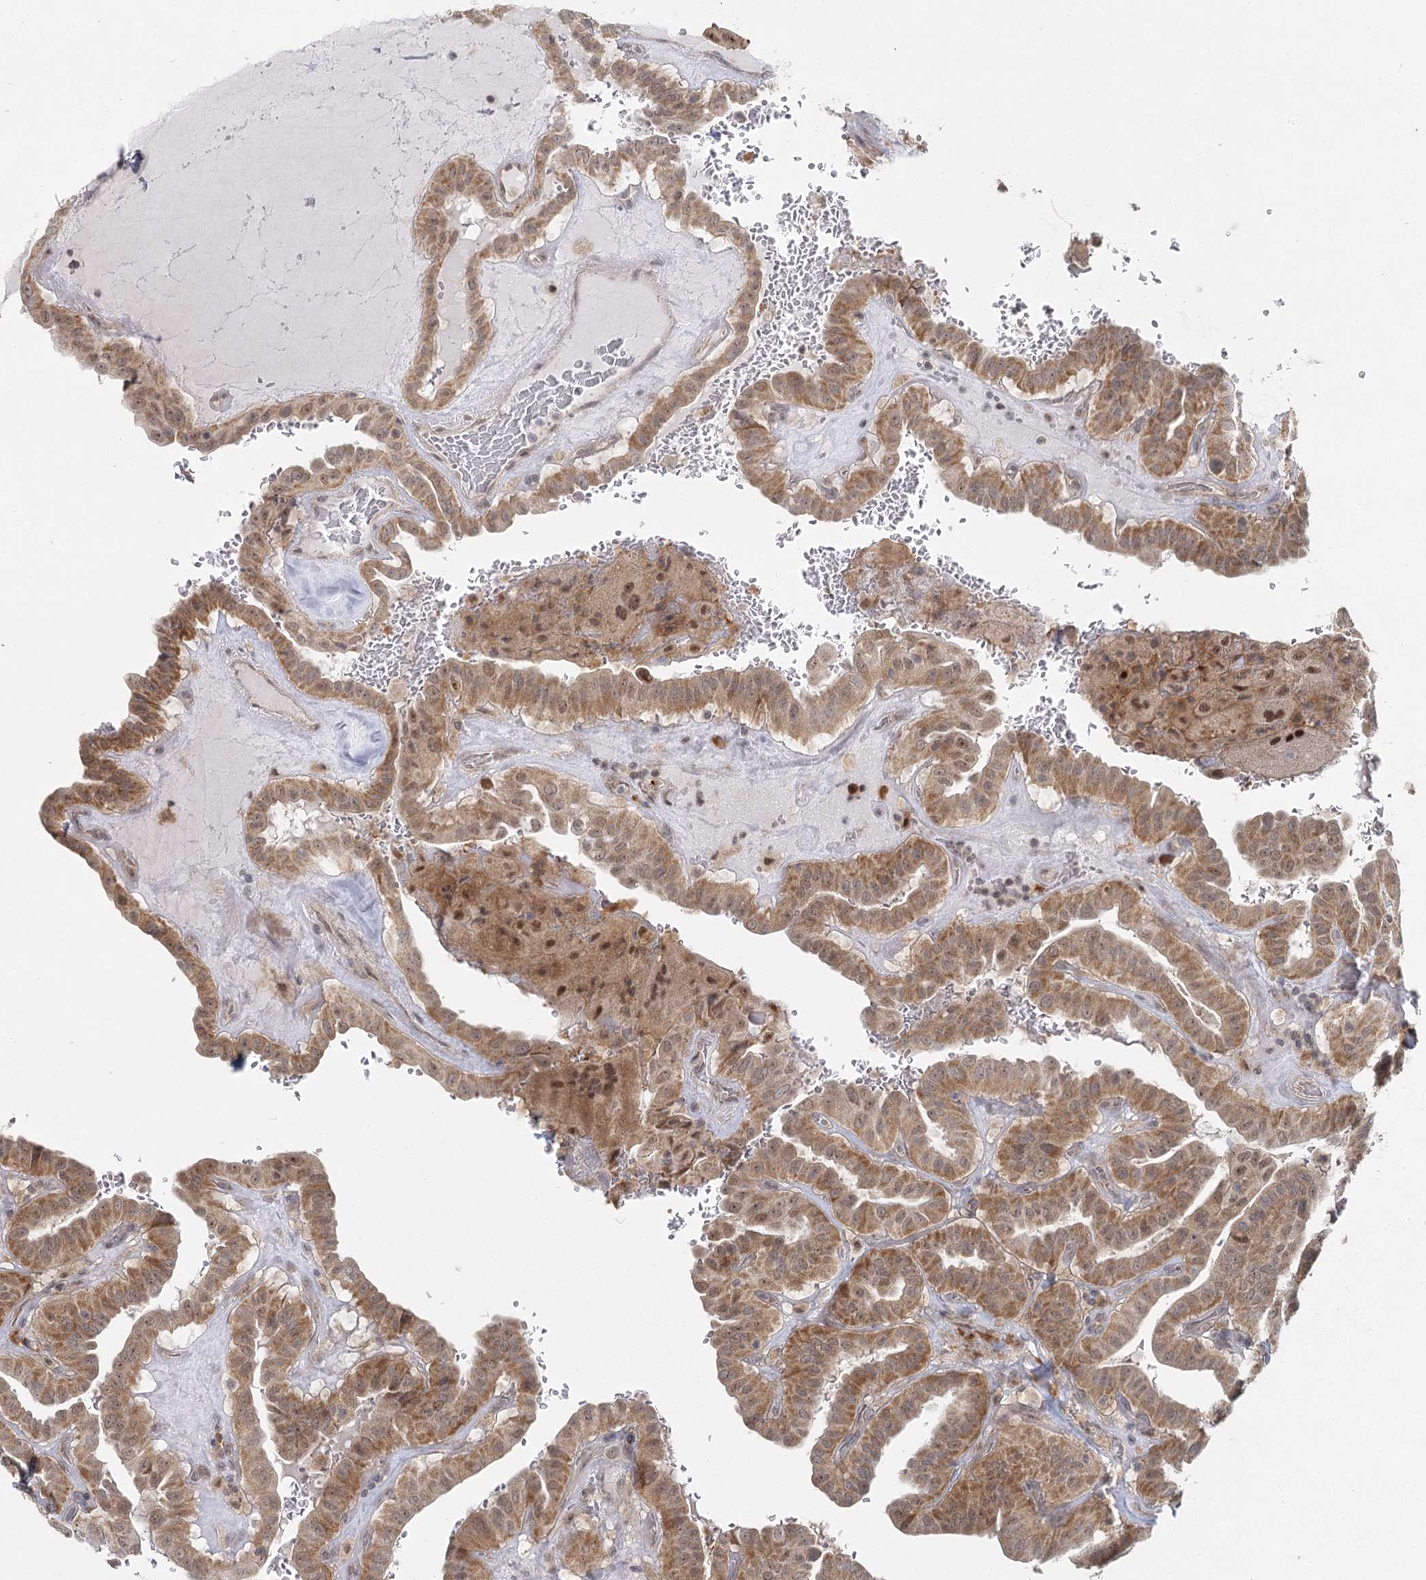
{"staining": {"intensity": "moderate", "quantity": ">75%", "location": "cytoplasmic/membranous,nuclear"}, "tissue": "thyroid cancer", "cell_type": "Tumor cells", "image_type": "cancer", "snomed": [{"axis": "morphology", "description": "Papillary adenocarcinoma, NOS"}, {"axis": "topography", "description": "Thyroid gland"}], "caption": "Immunohistochemistry photomicrograph of human thyroid papillary adenocarcinoma stained for a protein (brown), which reveals medium levels of moderate cytoplasmic/membranous and nuclear expression in about >75% of tumor cells.", "gene": "THNSL1", "patient": {"sex": "male", "age": 77}}